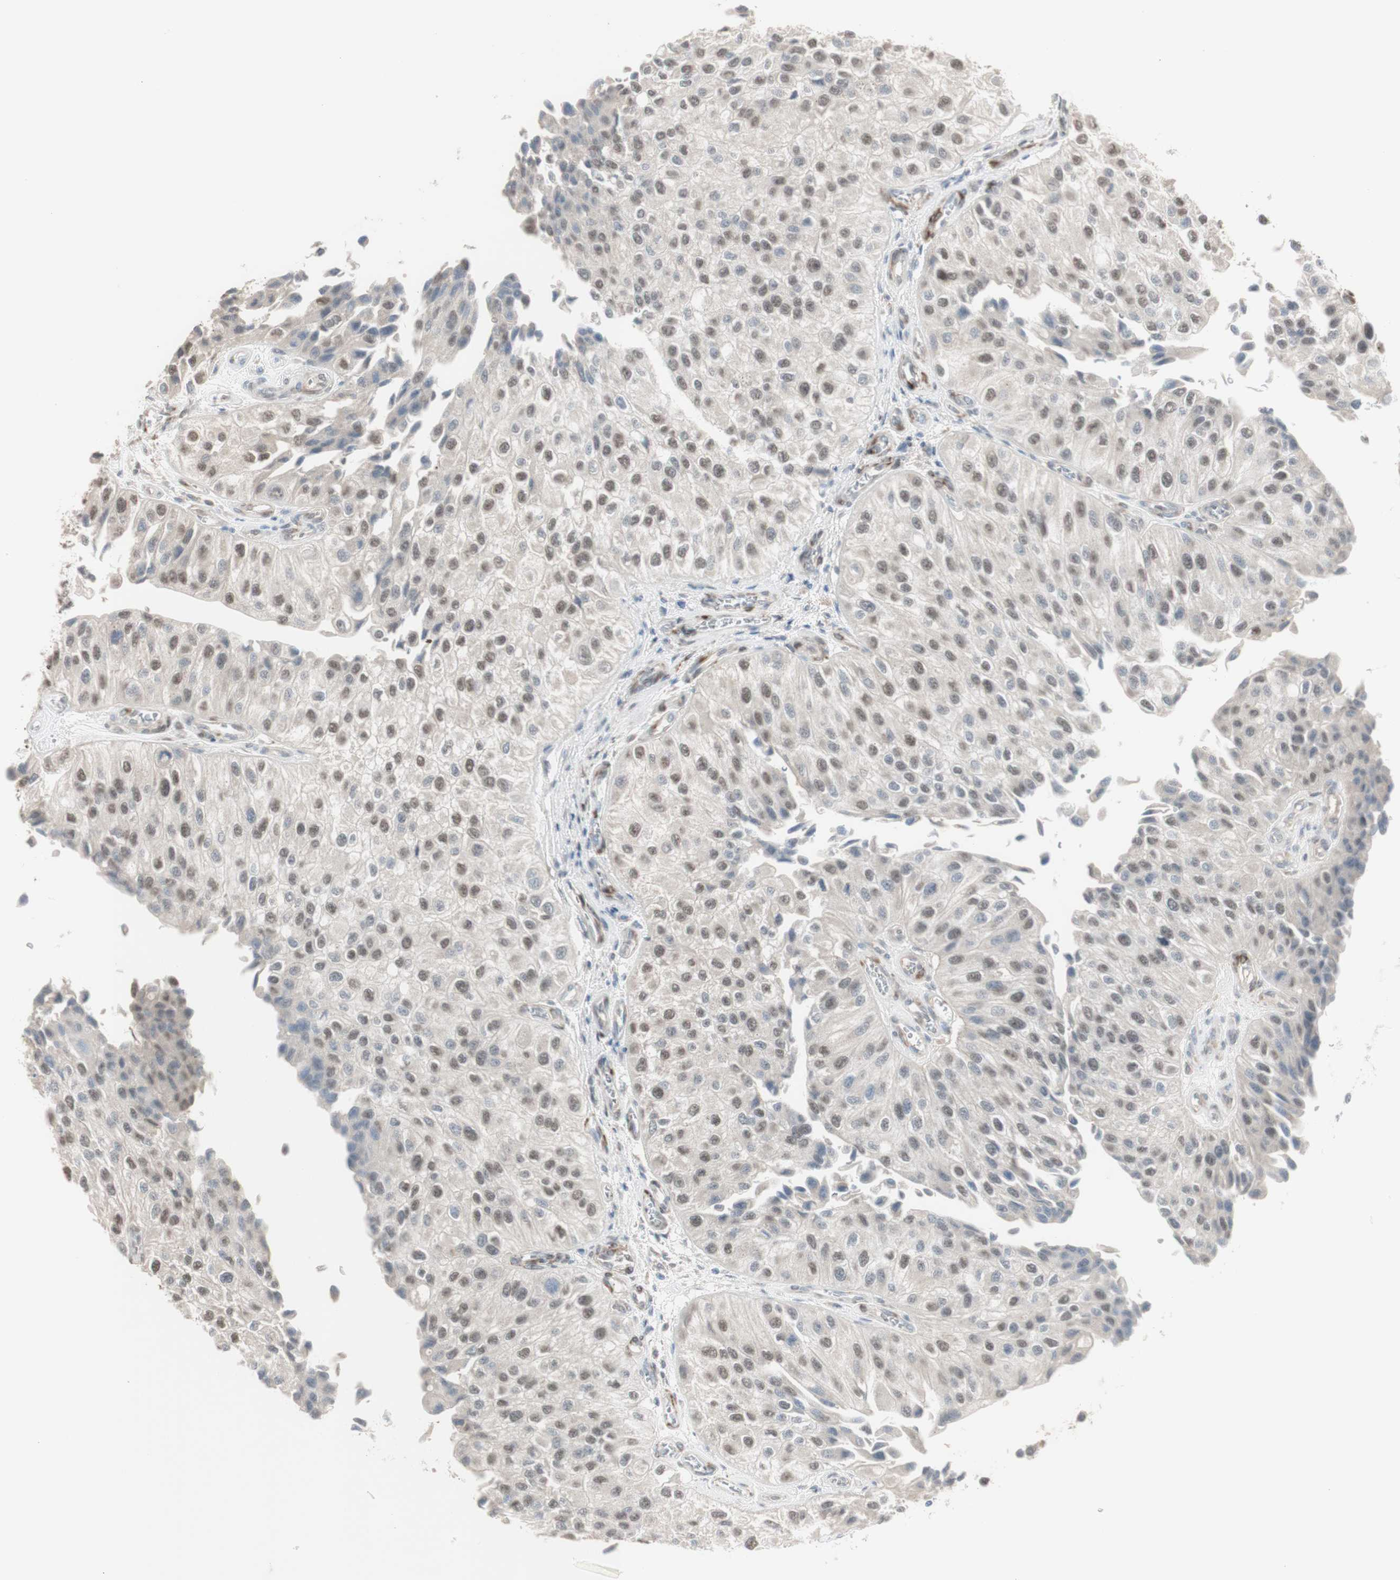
{"staining": {"intensity": "weak", "quantity": "25%-75%", "location": "nuclear"}, "tissue": "urothelial cancer", "cell_type": "Tumor cells", "image_type": "cancer", "snomed": [{"axis": "morphology", "description": "Urothelial carcinoma, High grade"}, {"axis": "topography", "description": "Kidney"}, {"axis": "topography", "description": "Urinary bladder"}], "caption": "Protein staining exhibits weak nuclear positivity in approximately 25%-75% of tumor cells in urothelial cancer. (IHC, brightfield microscopy, high magnification).", "gene": "MUC3A", "patient": {"sex": "male", "age": 77}}